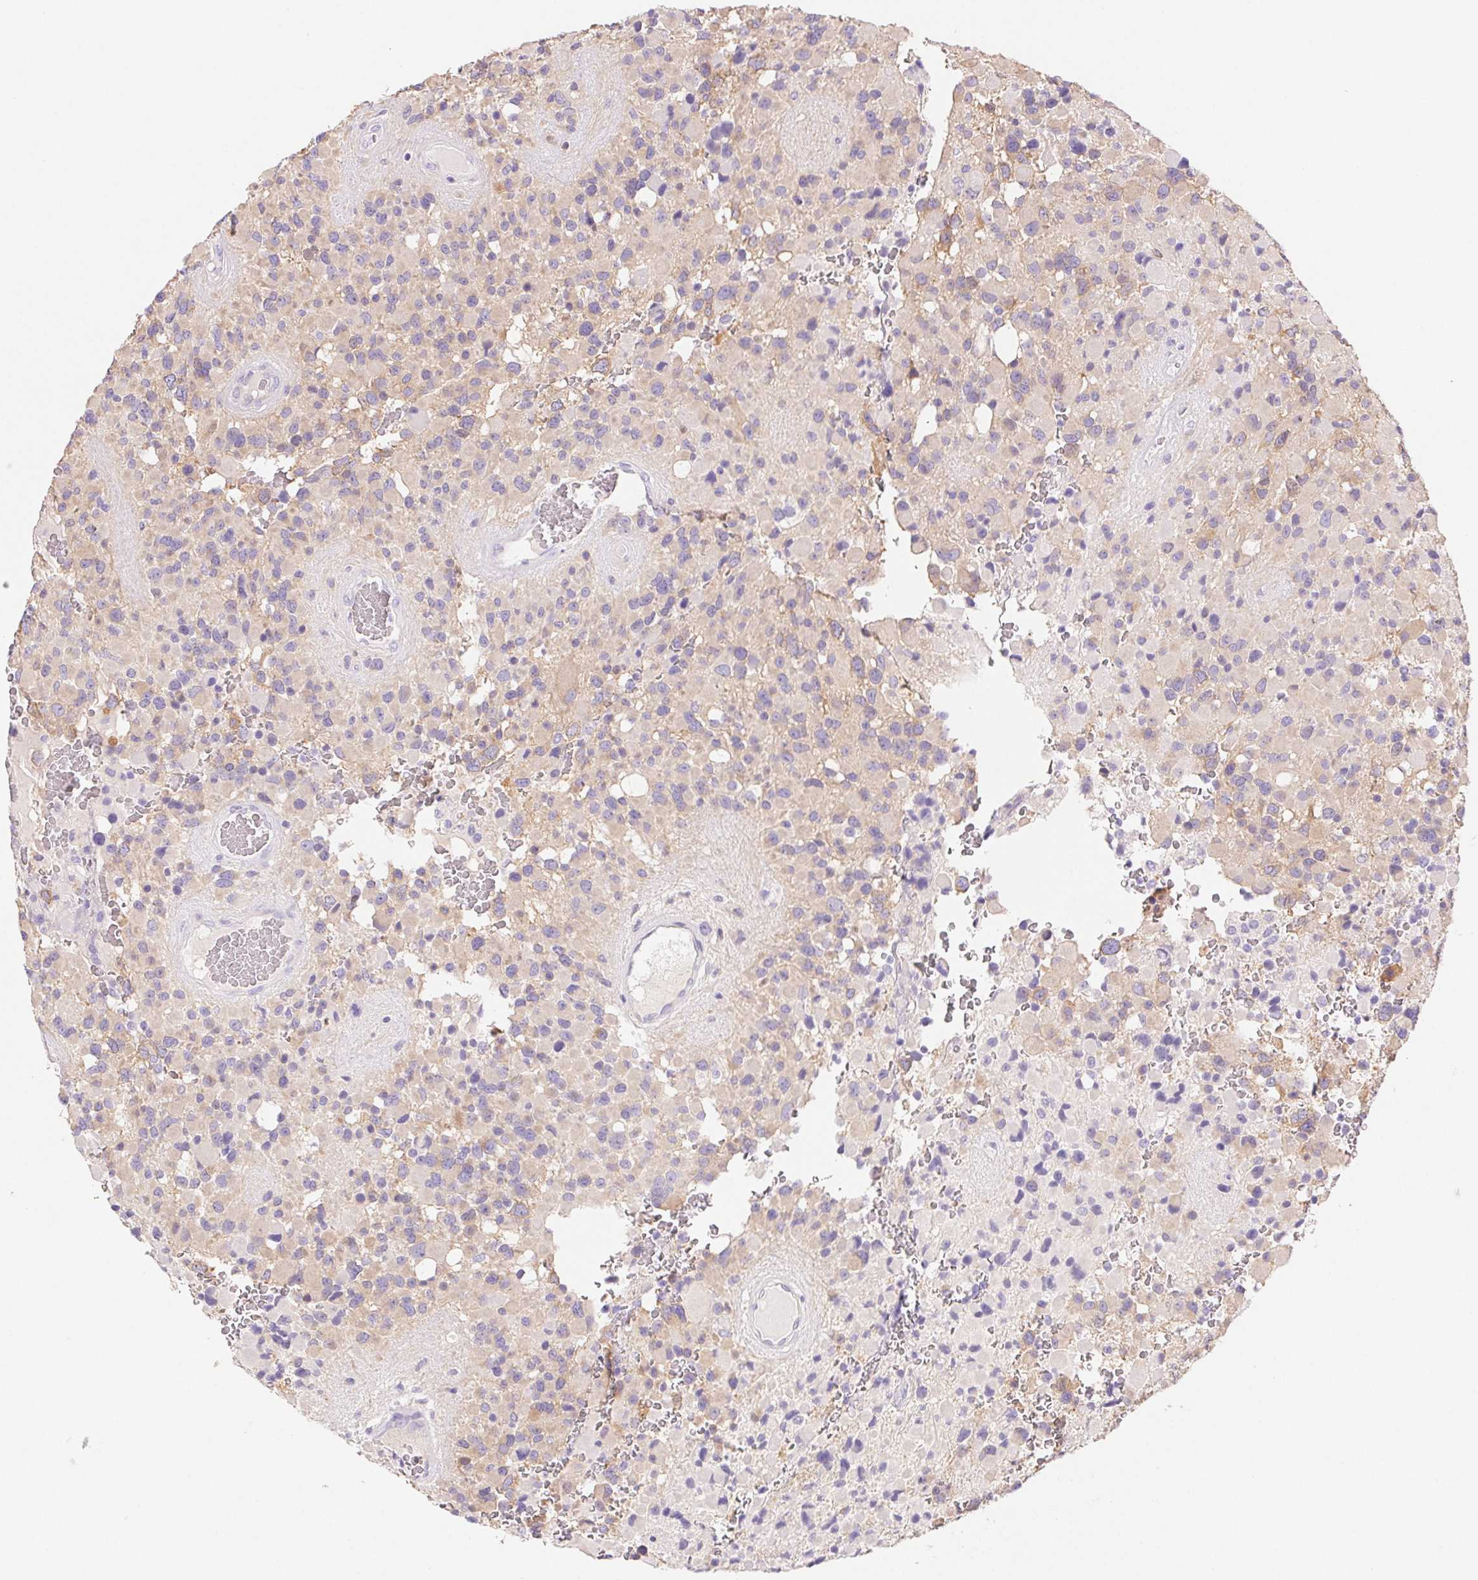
{"staining": {"intensity": "weak", "quantity": "<25%", "location": "cytoplasmic/membranous"}, "tissue": "glioma", "cell_type": "Tumor cells", "image_type": "cancer", "snomed": [{"axis": "morphology", "description": "Glioma, malignant, High grade"}, {"axis": "topography", "description": "Brain"}], "caption": "This is an immunohistochemistry (IHC) photomicrograph of human malignant high-grade glioma. There is no expression in tumor cells.", "gene": "PNLIP", "patient": {"sex": "female", "age": 40}}